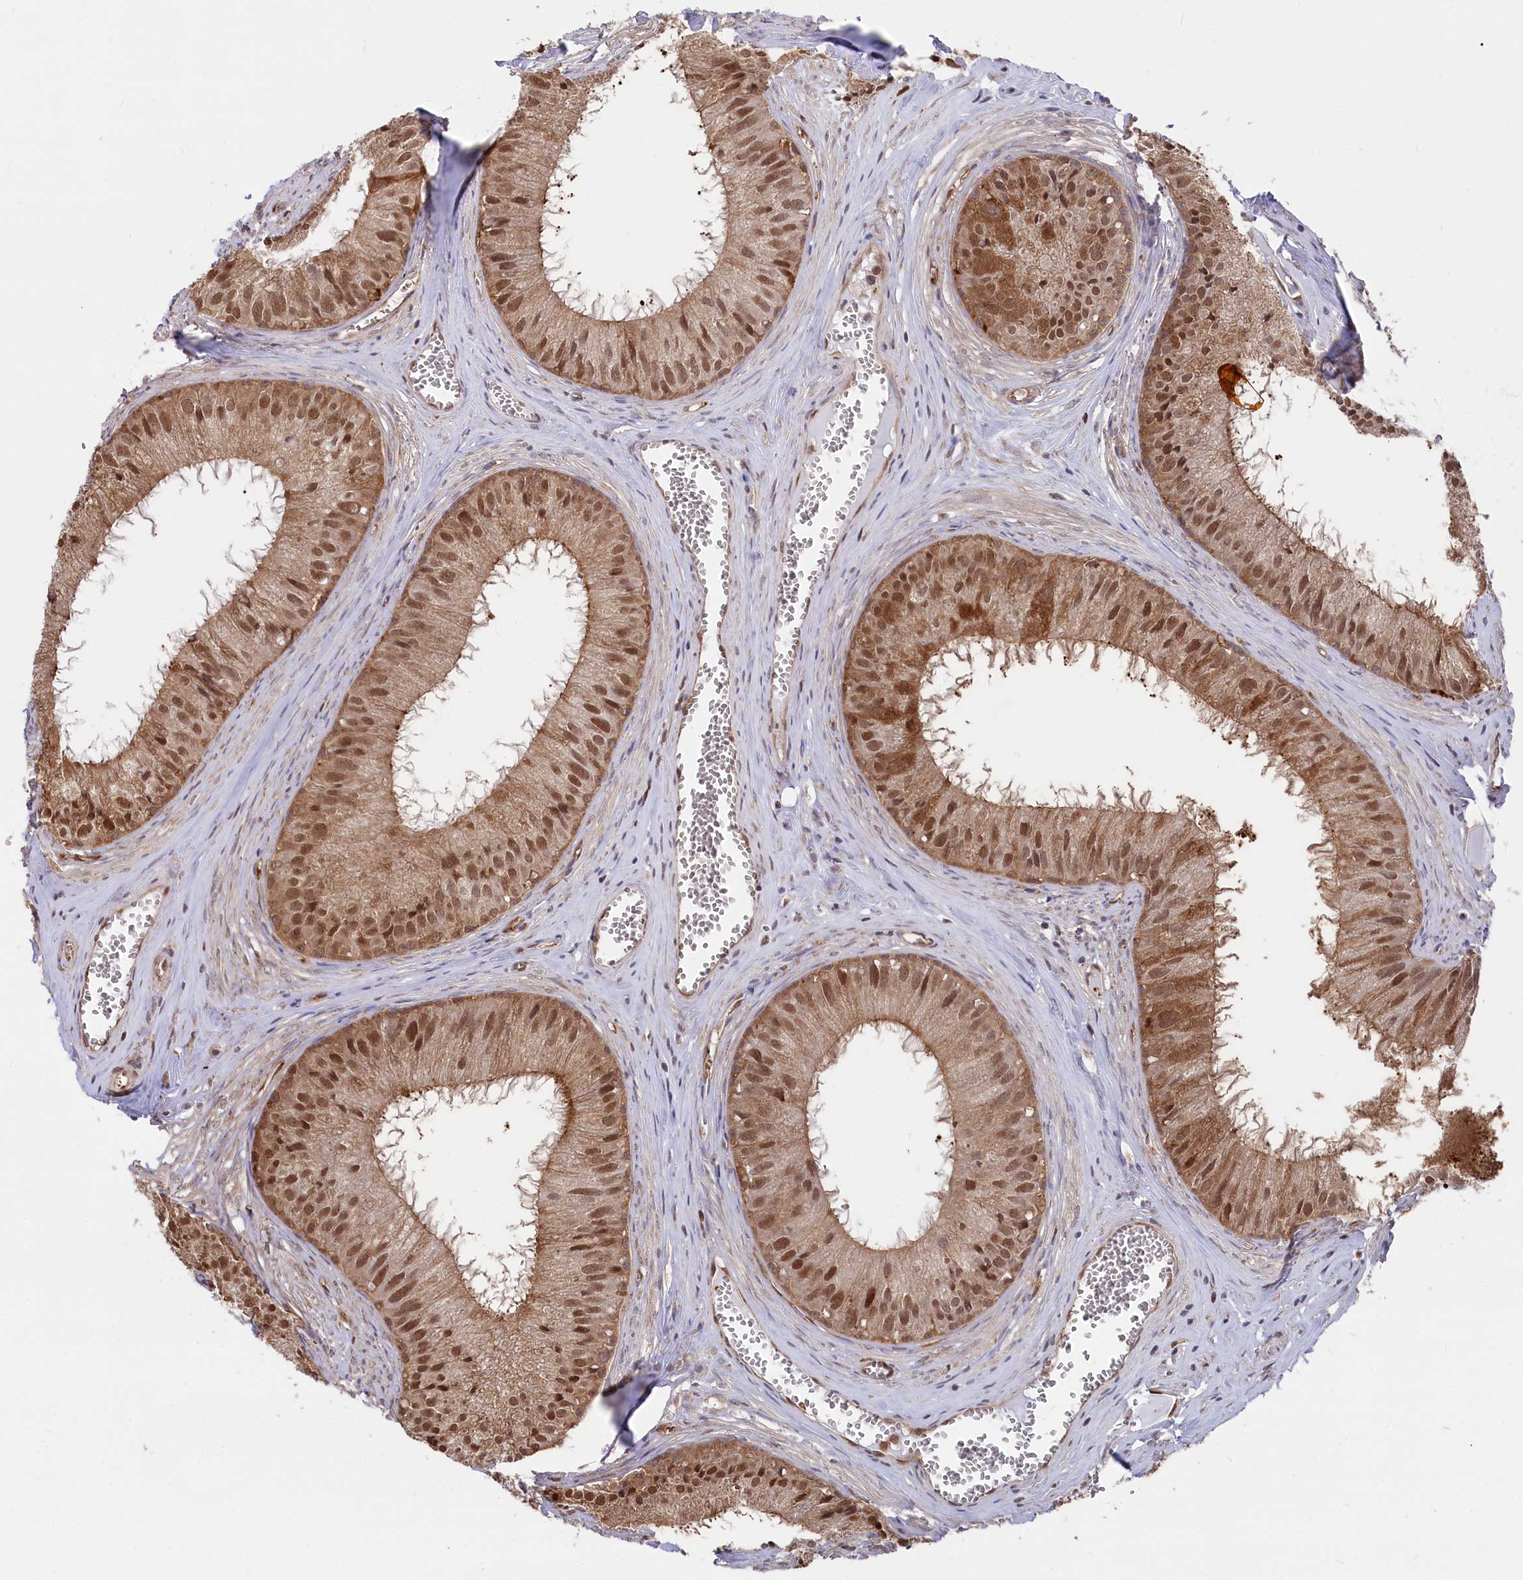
{"staining": {"intensity": "moderate", "quantity": ">75%", "location": "cytoplasmic/membranous,nuclear"}, "tissue": "epididymis", "cell_type": "Glandular cells", "image_type": "normal", "snomed": [{"axis": "morphology", "description": "Normal tissue, NOS"}, {"axis": "topography", "description": "Epididymis"}], "caption": "Brown immunohistochemical staining in benign human epididymis reveals moderate cytoplasmic/membranous,nuclear staining in approximately >75% of glandular cells. The protein of interest is stained brown, and the nuclei are stained in blue (DAB (3,3'-diaminobenzidine) IHC with brightfield microscopy, high magnification).", "gene": "PSMA1", "patient": {"sex": "male", "age": 36}}